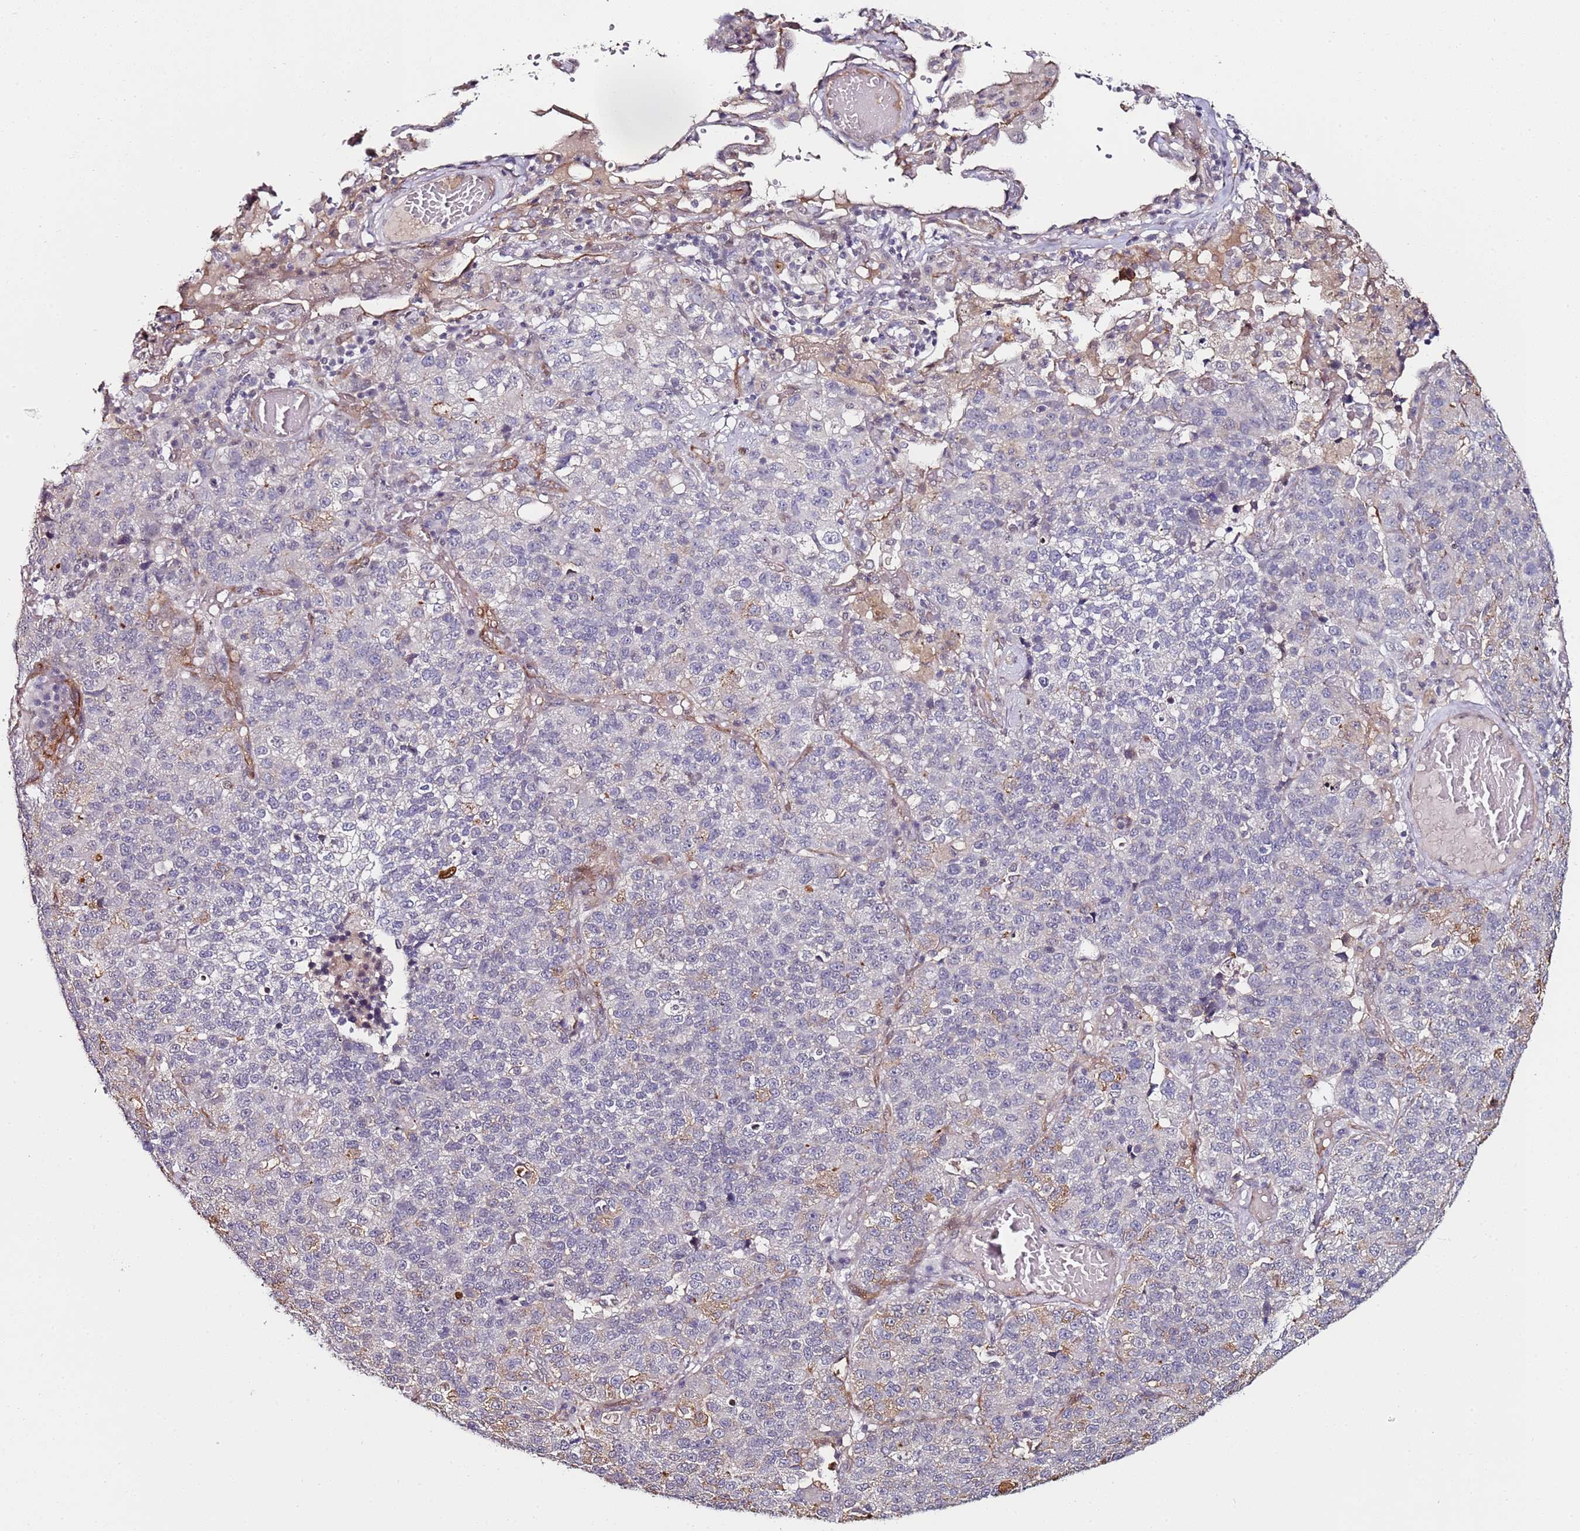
{"staining": {"intensity": "negative", "quantity": "none", "location": "none"}, "tissue": "lung cancer", "cell_type": "Tumor cells", "image_type": "cancer", "snomed": [{"axis": "morphology", "description": "Adenocarcinoma, NOS"}, {"axis": "topography", "description": "Lung"}], "caption": "A histopathology image of lung cancer stained for a protein displays no brown staining in tumor cells.", "gene": "DUSP28", "patient": {"sex": "male", "age": 49}}